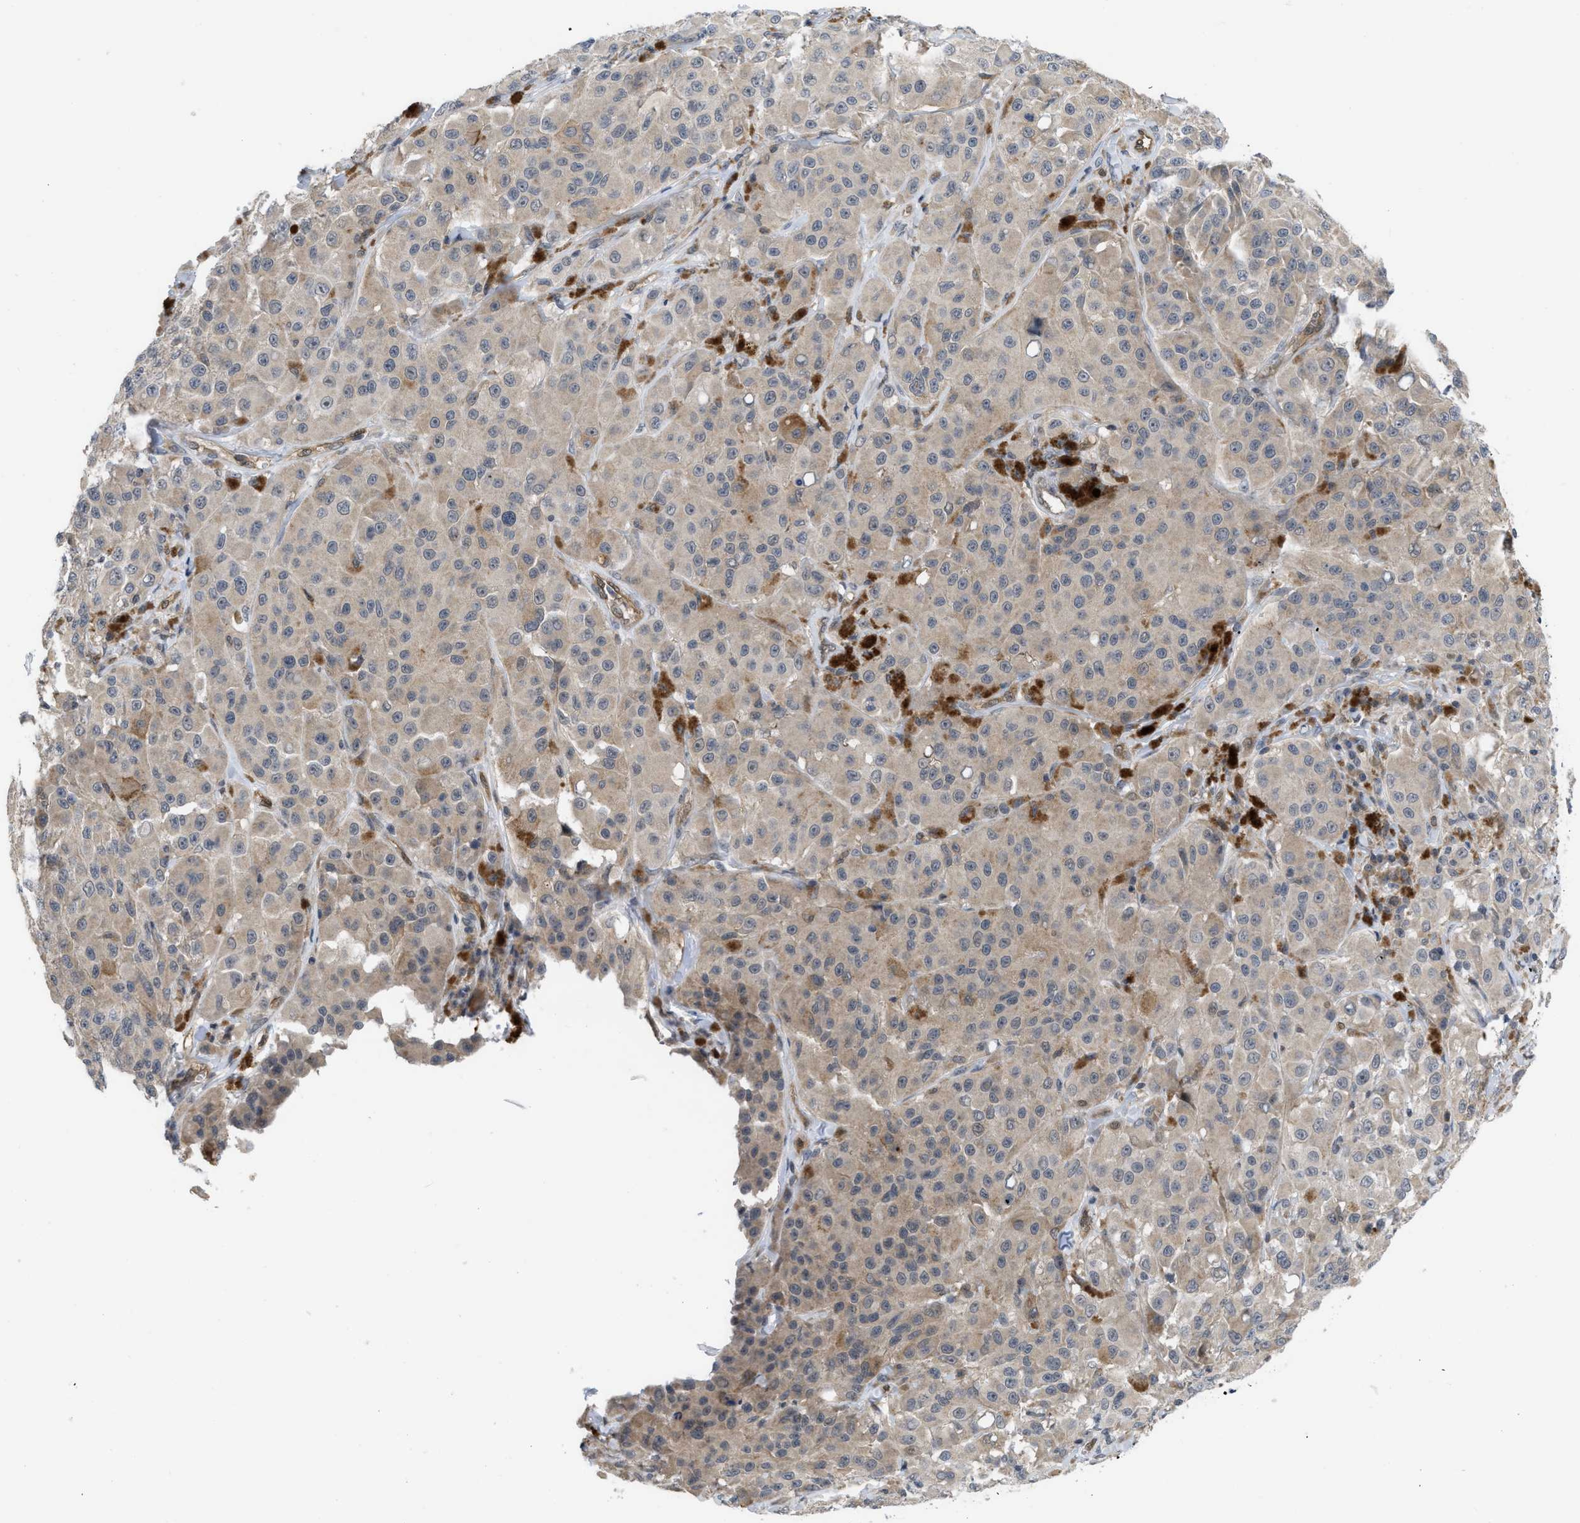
{"staining": {"intensity": "weak", "quantity": ">75%", "location": "cytoplasmic/membranous"}, "tissue": "melanoma", "cell_type": "Tumor cells", "image_type": "cancer", "snomed": [{"axis": "morphology", "description": "Malignant melanoma, NOS"}, {"axis": "topography", "description": "Skin"}], "caption": "Weak cytoplasmic/membranous expression for a protein is appreciated in about >75% of tumor cells of melanoma using IHC.", "gene": "LDAF1", "patient": {"sex": "male", "age": 84}}